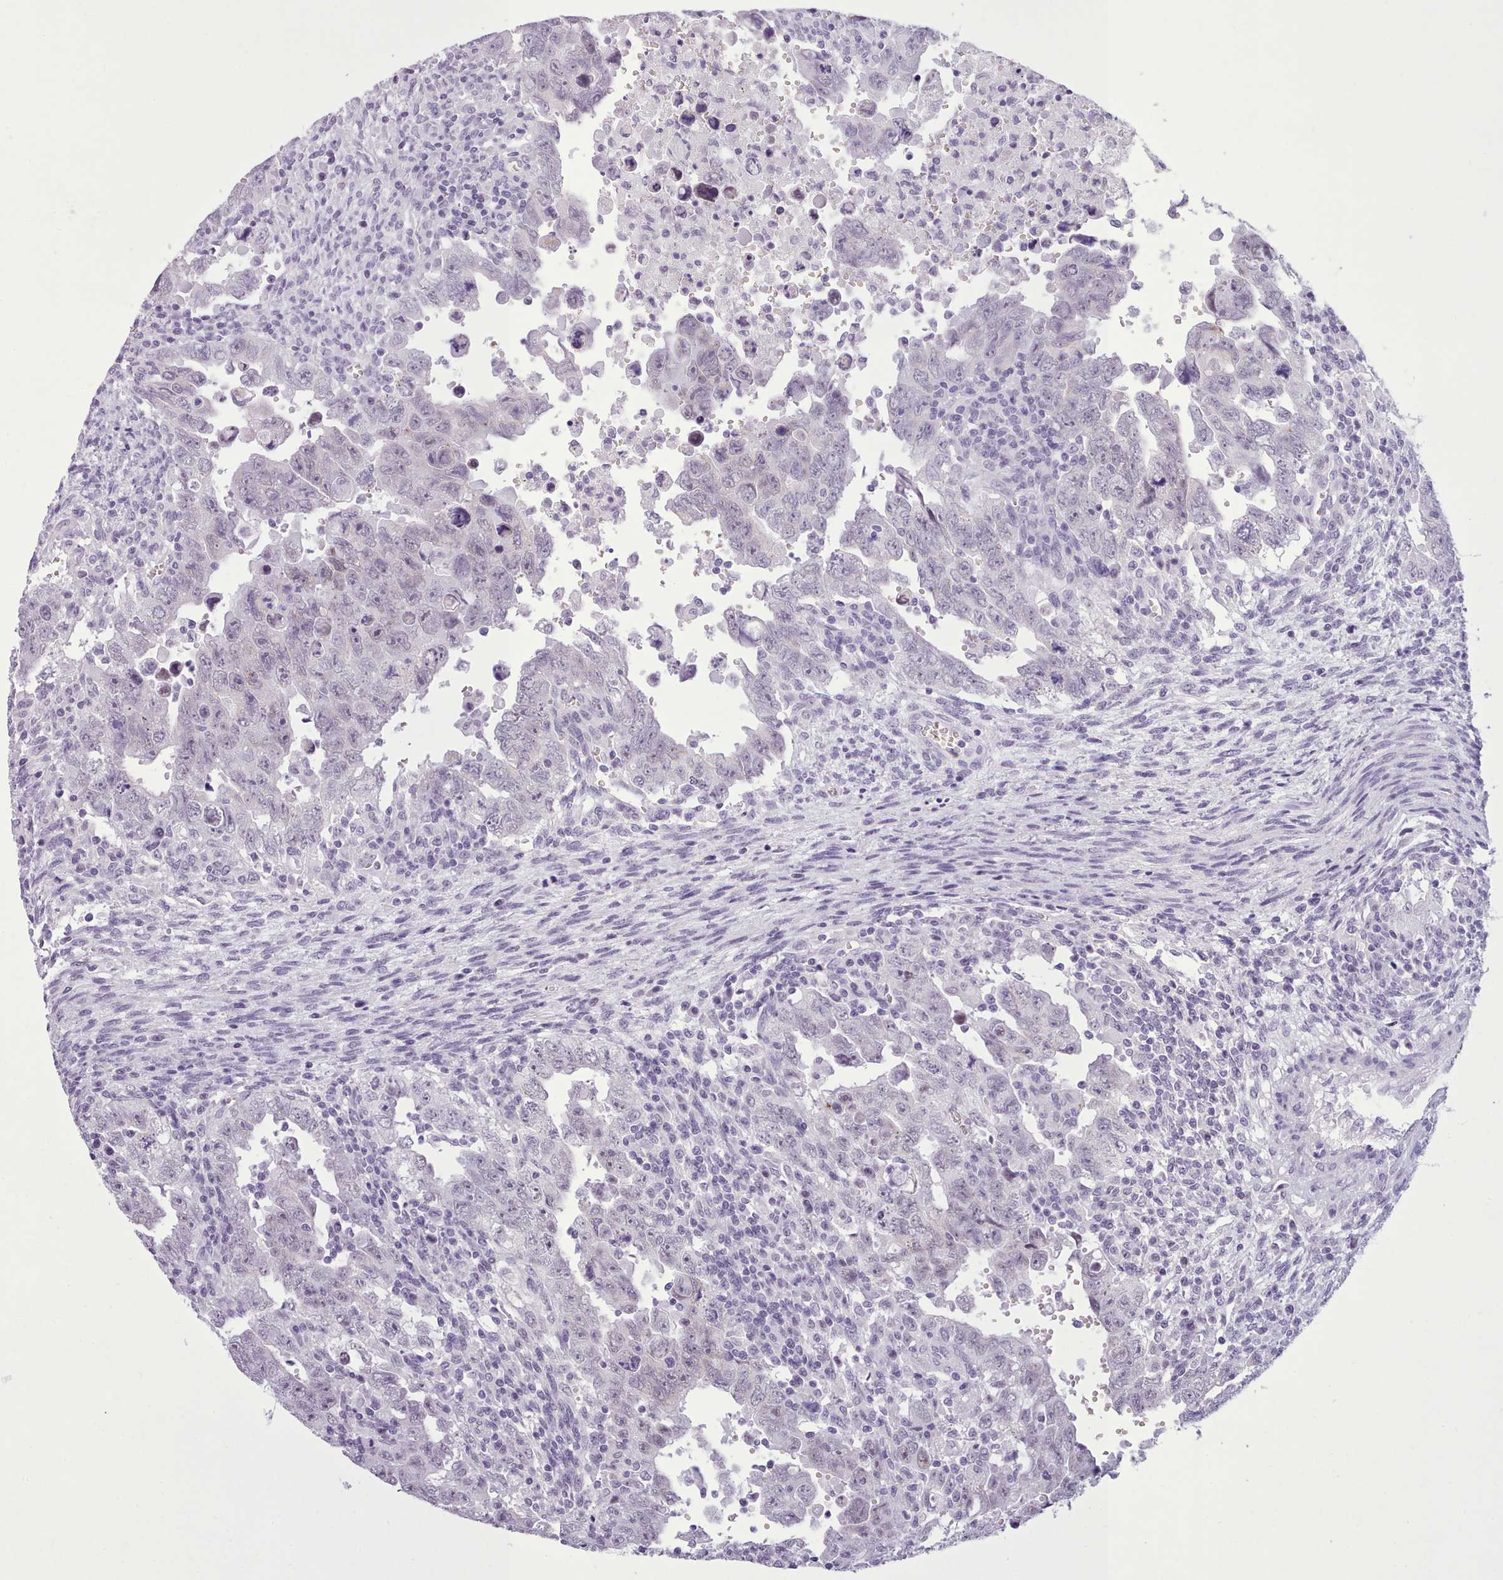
{"staining": {"intensity": "negative", "quantity": "none", "location": "none"}, "tissue": "testis cancer", "cell_type": "Tumor cells", "image_type": "cancer", "snomed": [{"axis": "morphology", "description": "Carcinoma, Embryonal, NOS"}, {"axis": "topography", "description": "Testis"}], "caption": "Photomicrograph shows no protein positivity in tumor cells of embryonal carcinoma (testis) tissue.", "gene": "FBXO48", "patient": {"sex": "male", "age": 28}}